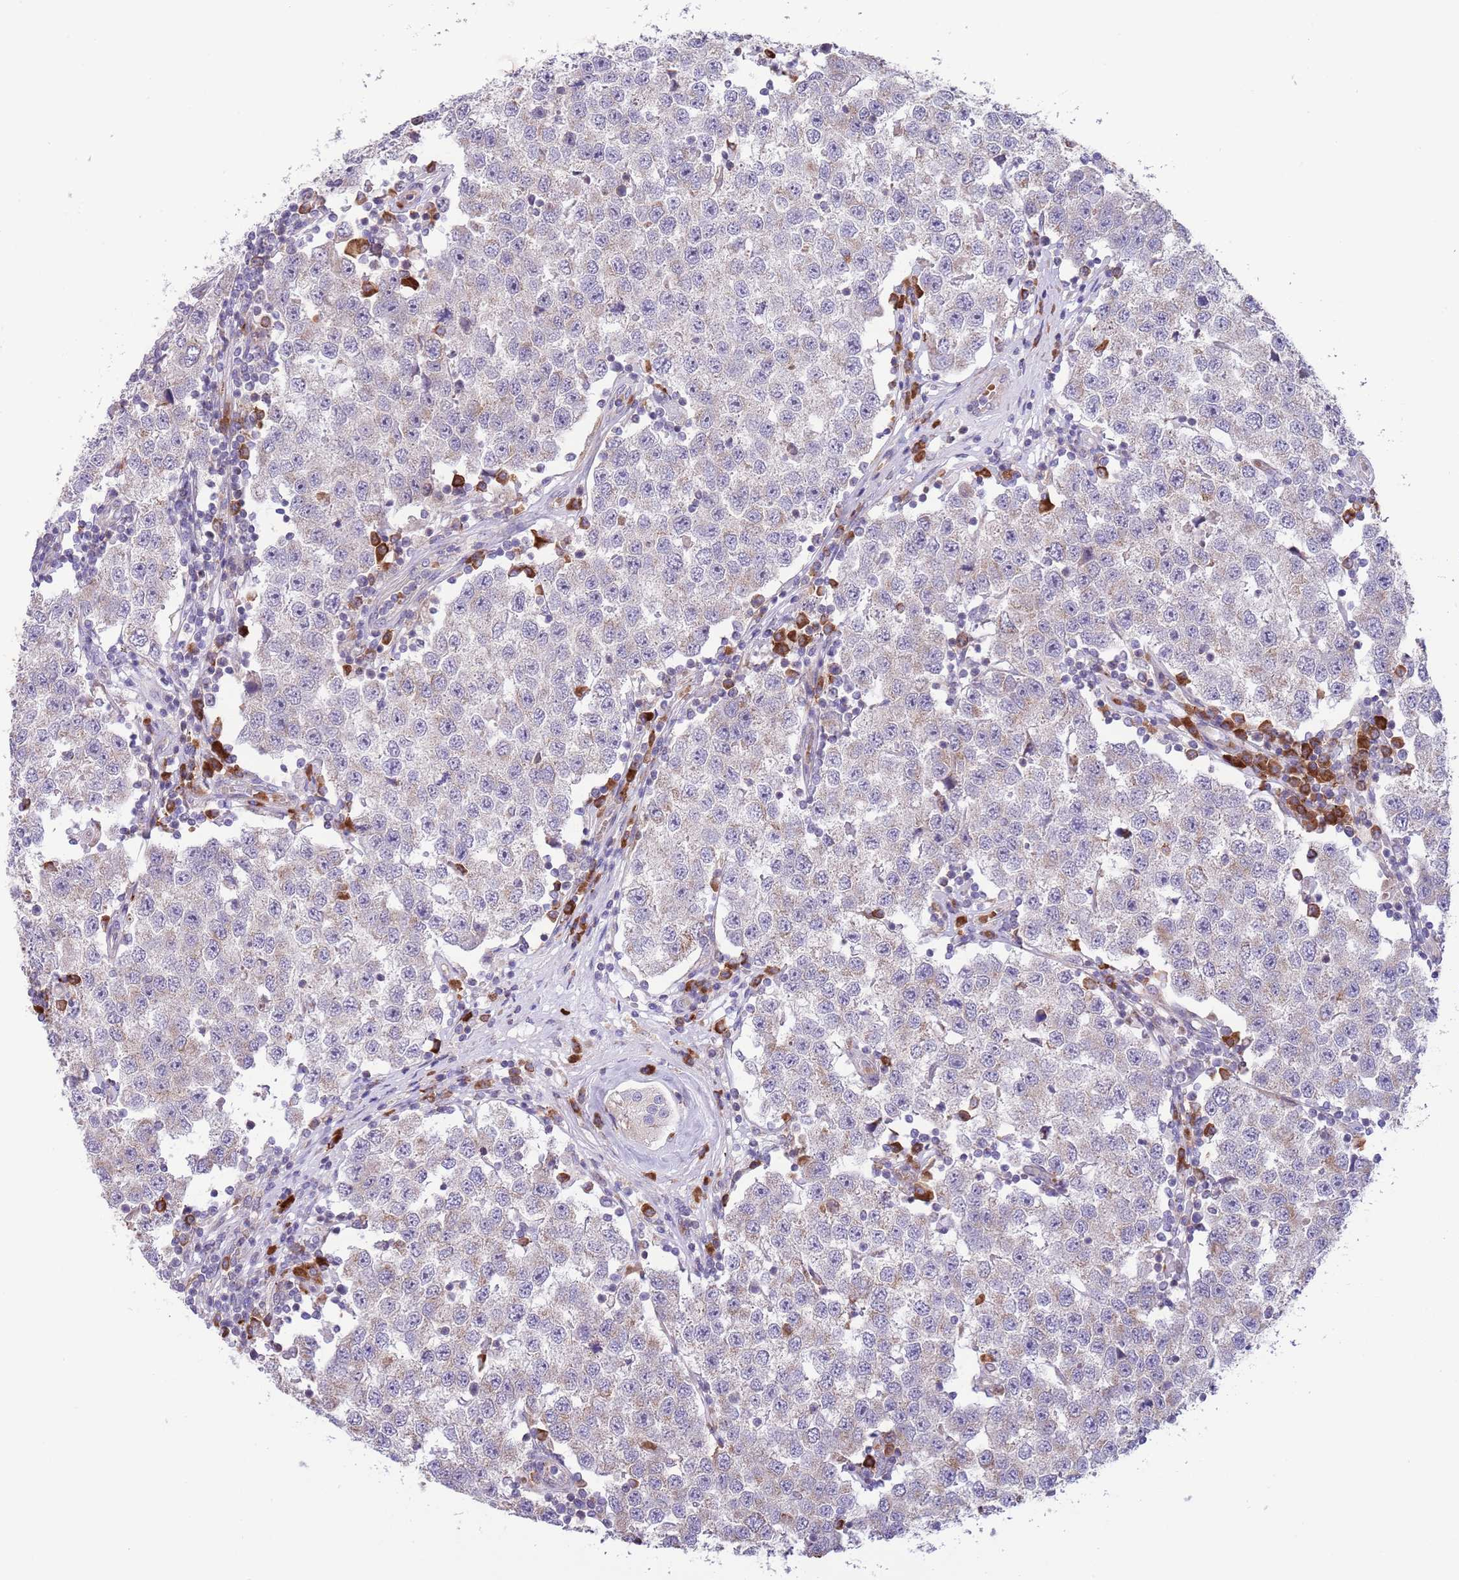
{"staining": {"intensity": "negative", "quantity": "none", "location": "none"}, "tissue": "testis cancer", "cell_type": "Tumor cells", "image_type": "cancer", "snomed": [{"axis": "morphology", "description": "Seminoma, NOS"}, {"axis": "topography", "description": "Testis"}], "caption": "Testis seminoma was stained to show a protein in brown. There is no significant expression in tumor cells. (DAB IHC visualized using brightfield microscopy, high magnification).", "gene": "DAND5", "patient": {"sex": "male", "age": 34}}